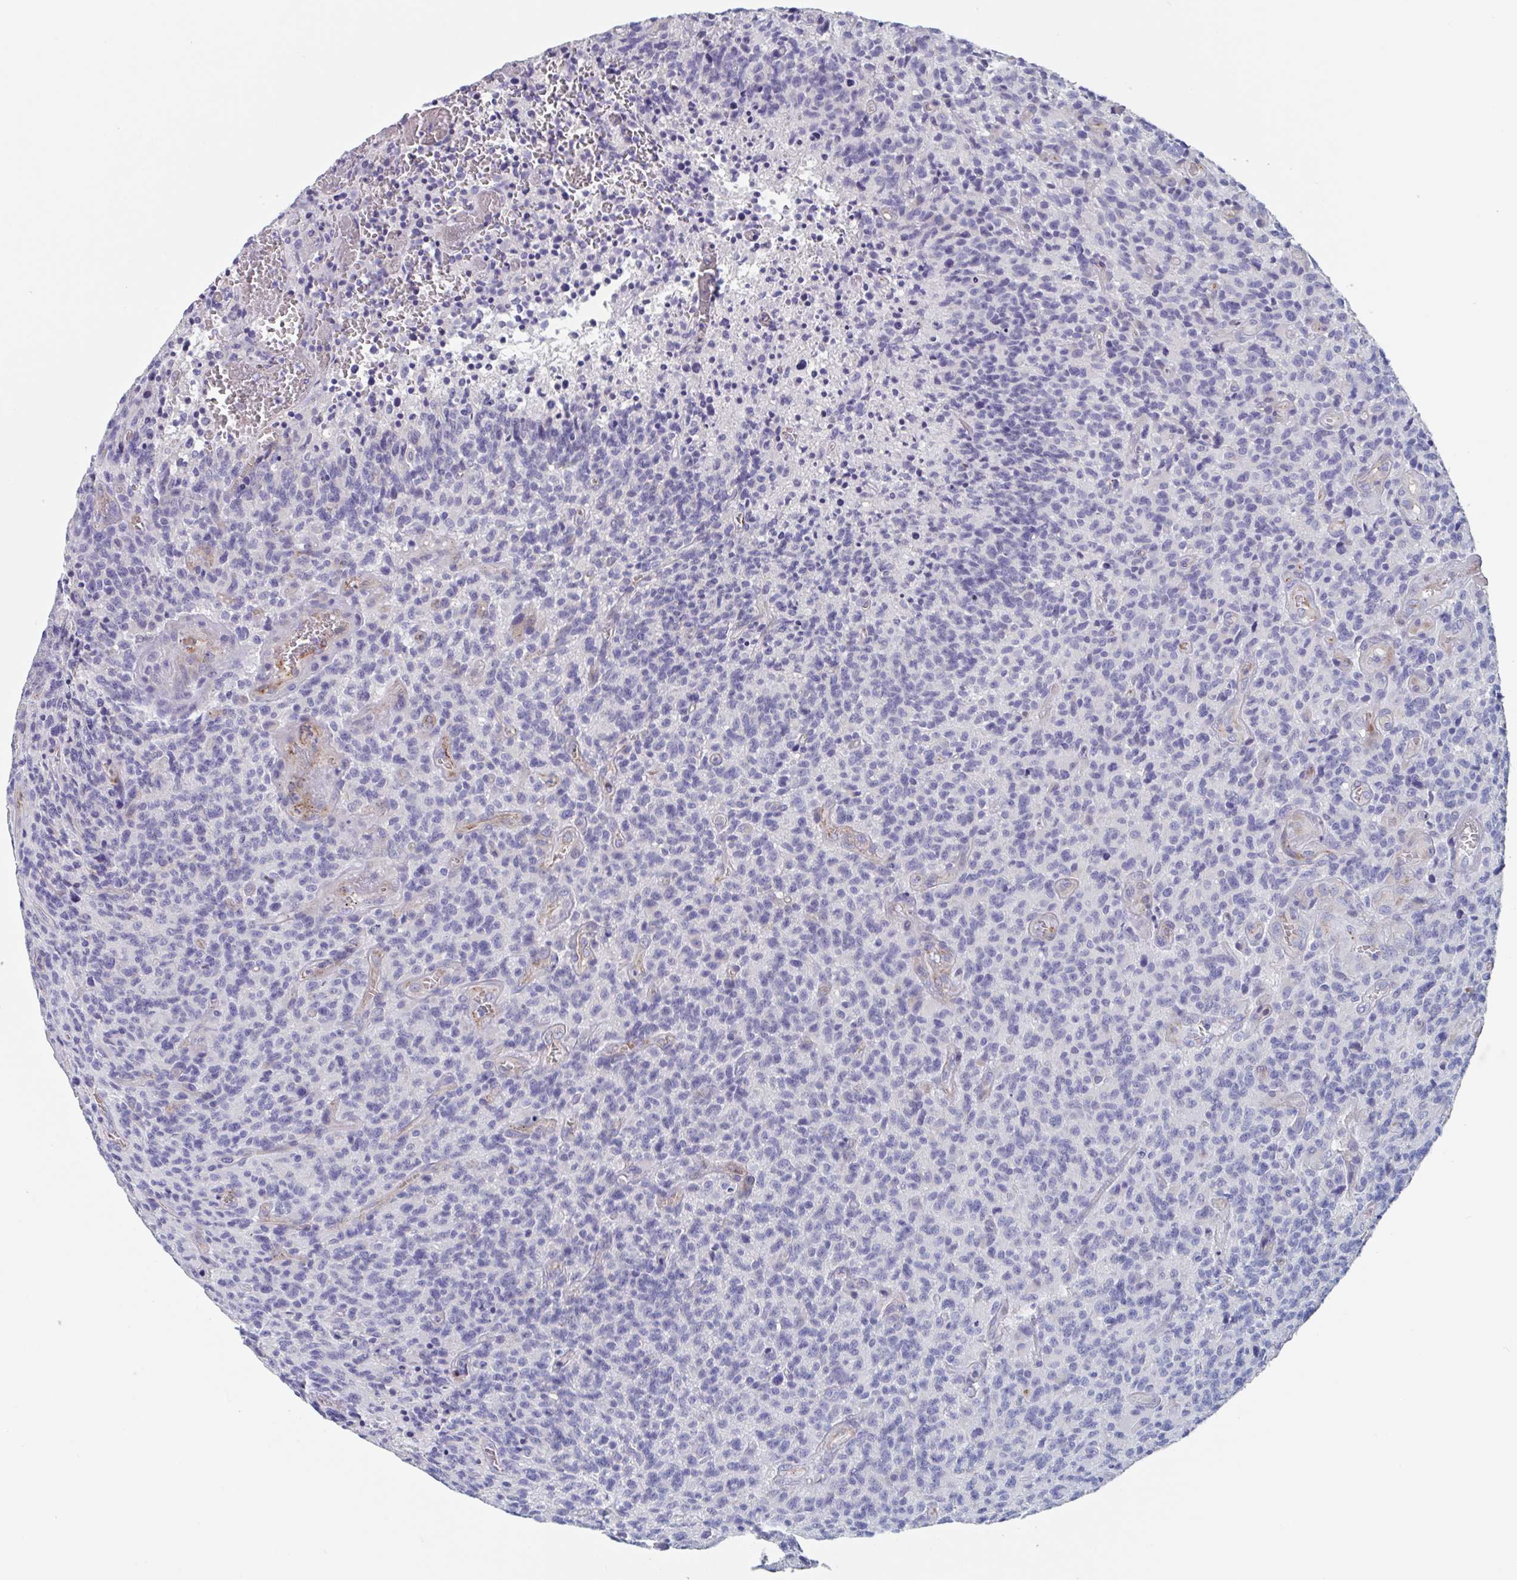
{"staining": {"intensity": "negative", "quantity": "none", "location": "none"}, "tissue": "glioma", "cell_type": "Tumor cells", "image_type": "cancer", "snomed": [{"axis": "morphology", "description": "Glioma, malignant, High grade"}, {"axis": "topography", "description": "Brain"}], "caption": "Malignant glioma (high-grade) was stained to show a protein in brown. There is no significant positivity in tumor cells. The staining was performed using DAB (3,3'-diaminobenzidine) to visualize the protein expression in brown, while the nuclei were stained in blue with hematoxylin (Magnification: 20x).", "gene": "ABHD16A", "patient": {"sex": "male", "age": 76}}